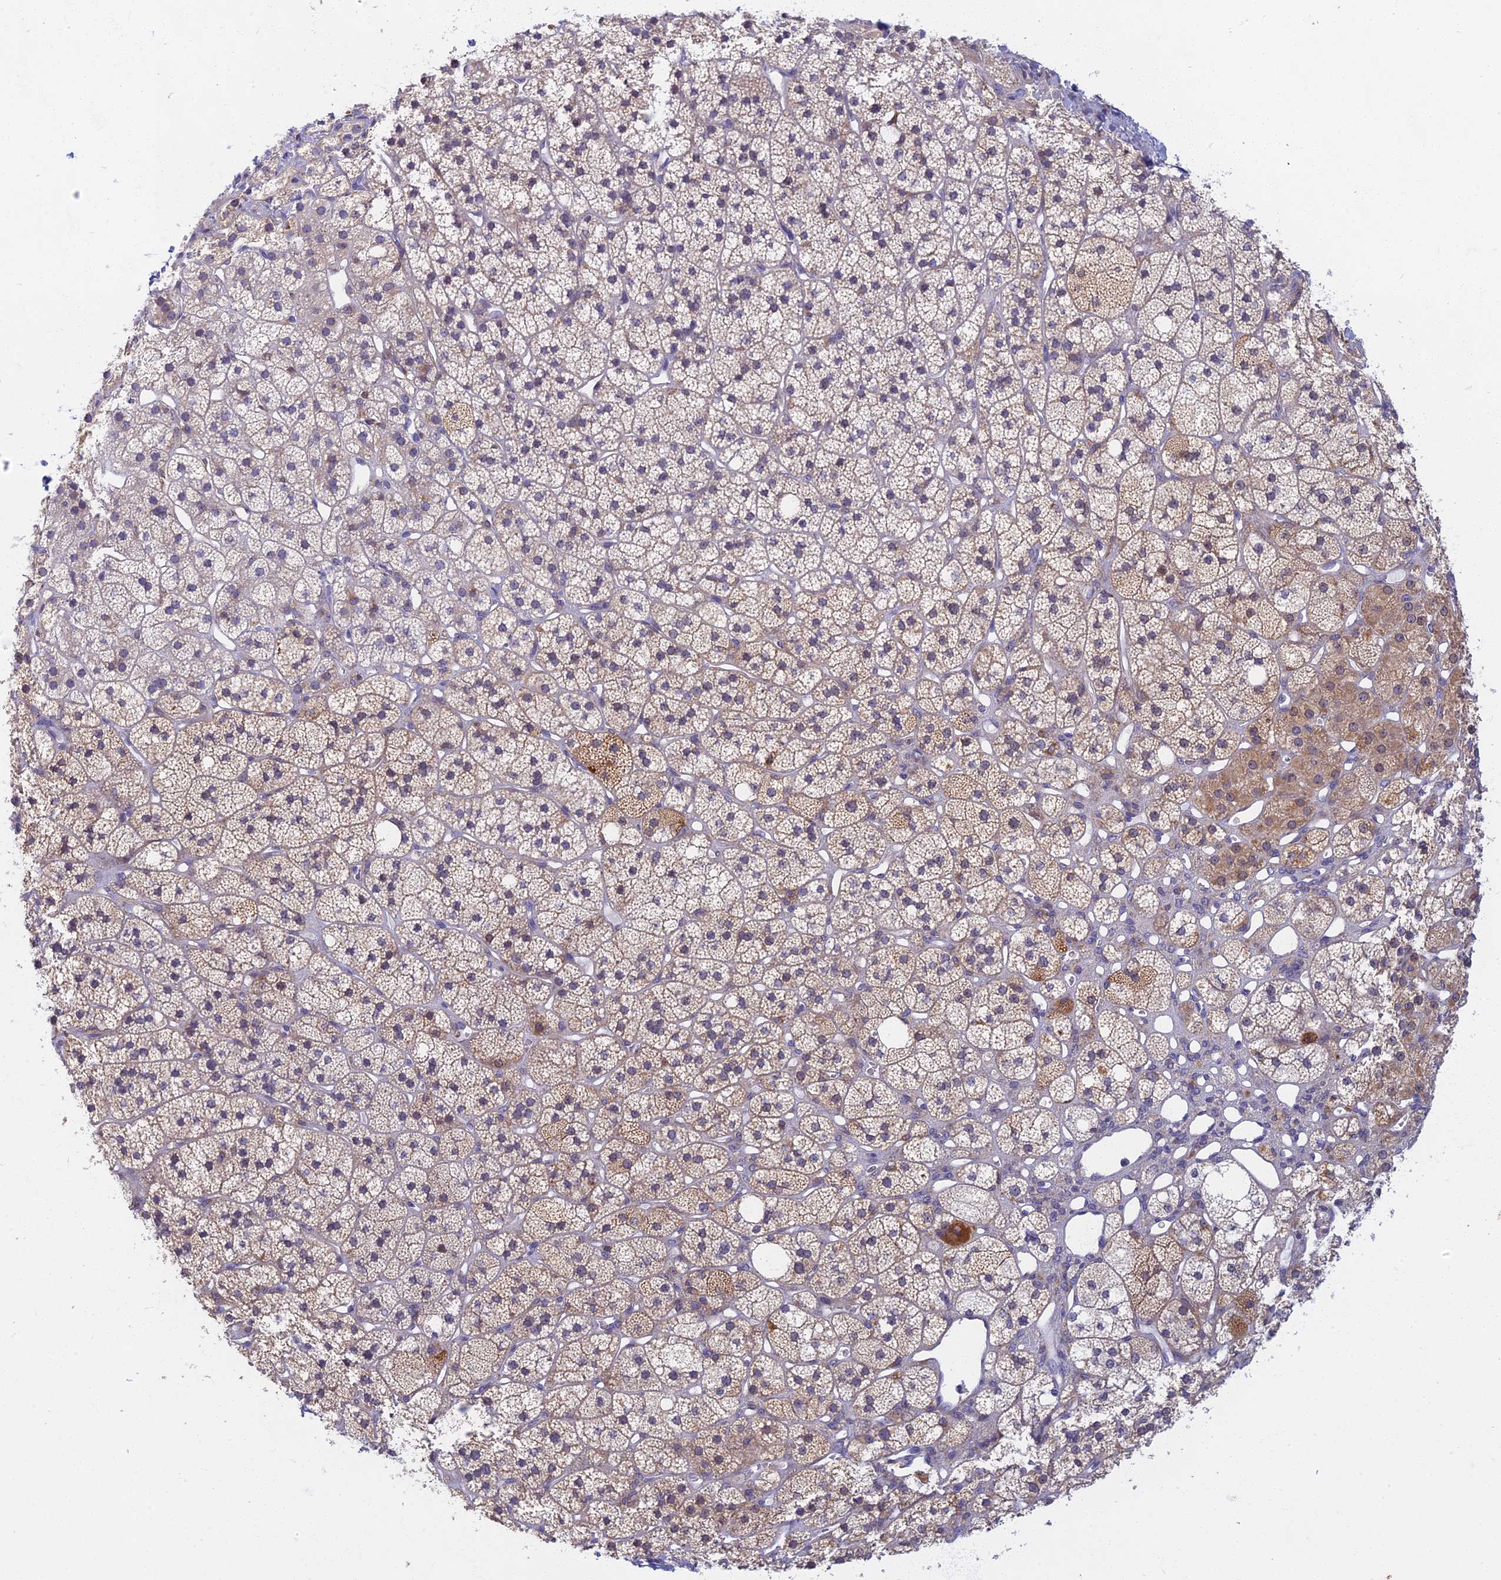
{"staining": {"intensity": "weak", "quantity": "<25%", "location": "cytoplasmic/membranous"}, "tissue": "adrenal gland", "cell_type": "Glandular cells", "image_type": "normal", "snomed": [{"axis": "morphology", "description": "Normal tissue, NOS"}, {"axis": "topography", "description": "Adrenal gland"}], "caption": "Immunohistochemical staining of unremarkable adrenal gland reveals no significant expression in glandular cells.", "gene": "DDX51", "patient": {"sex": "male", "age": 61}}